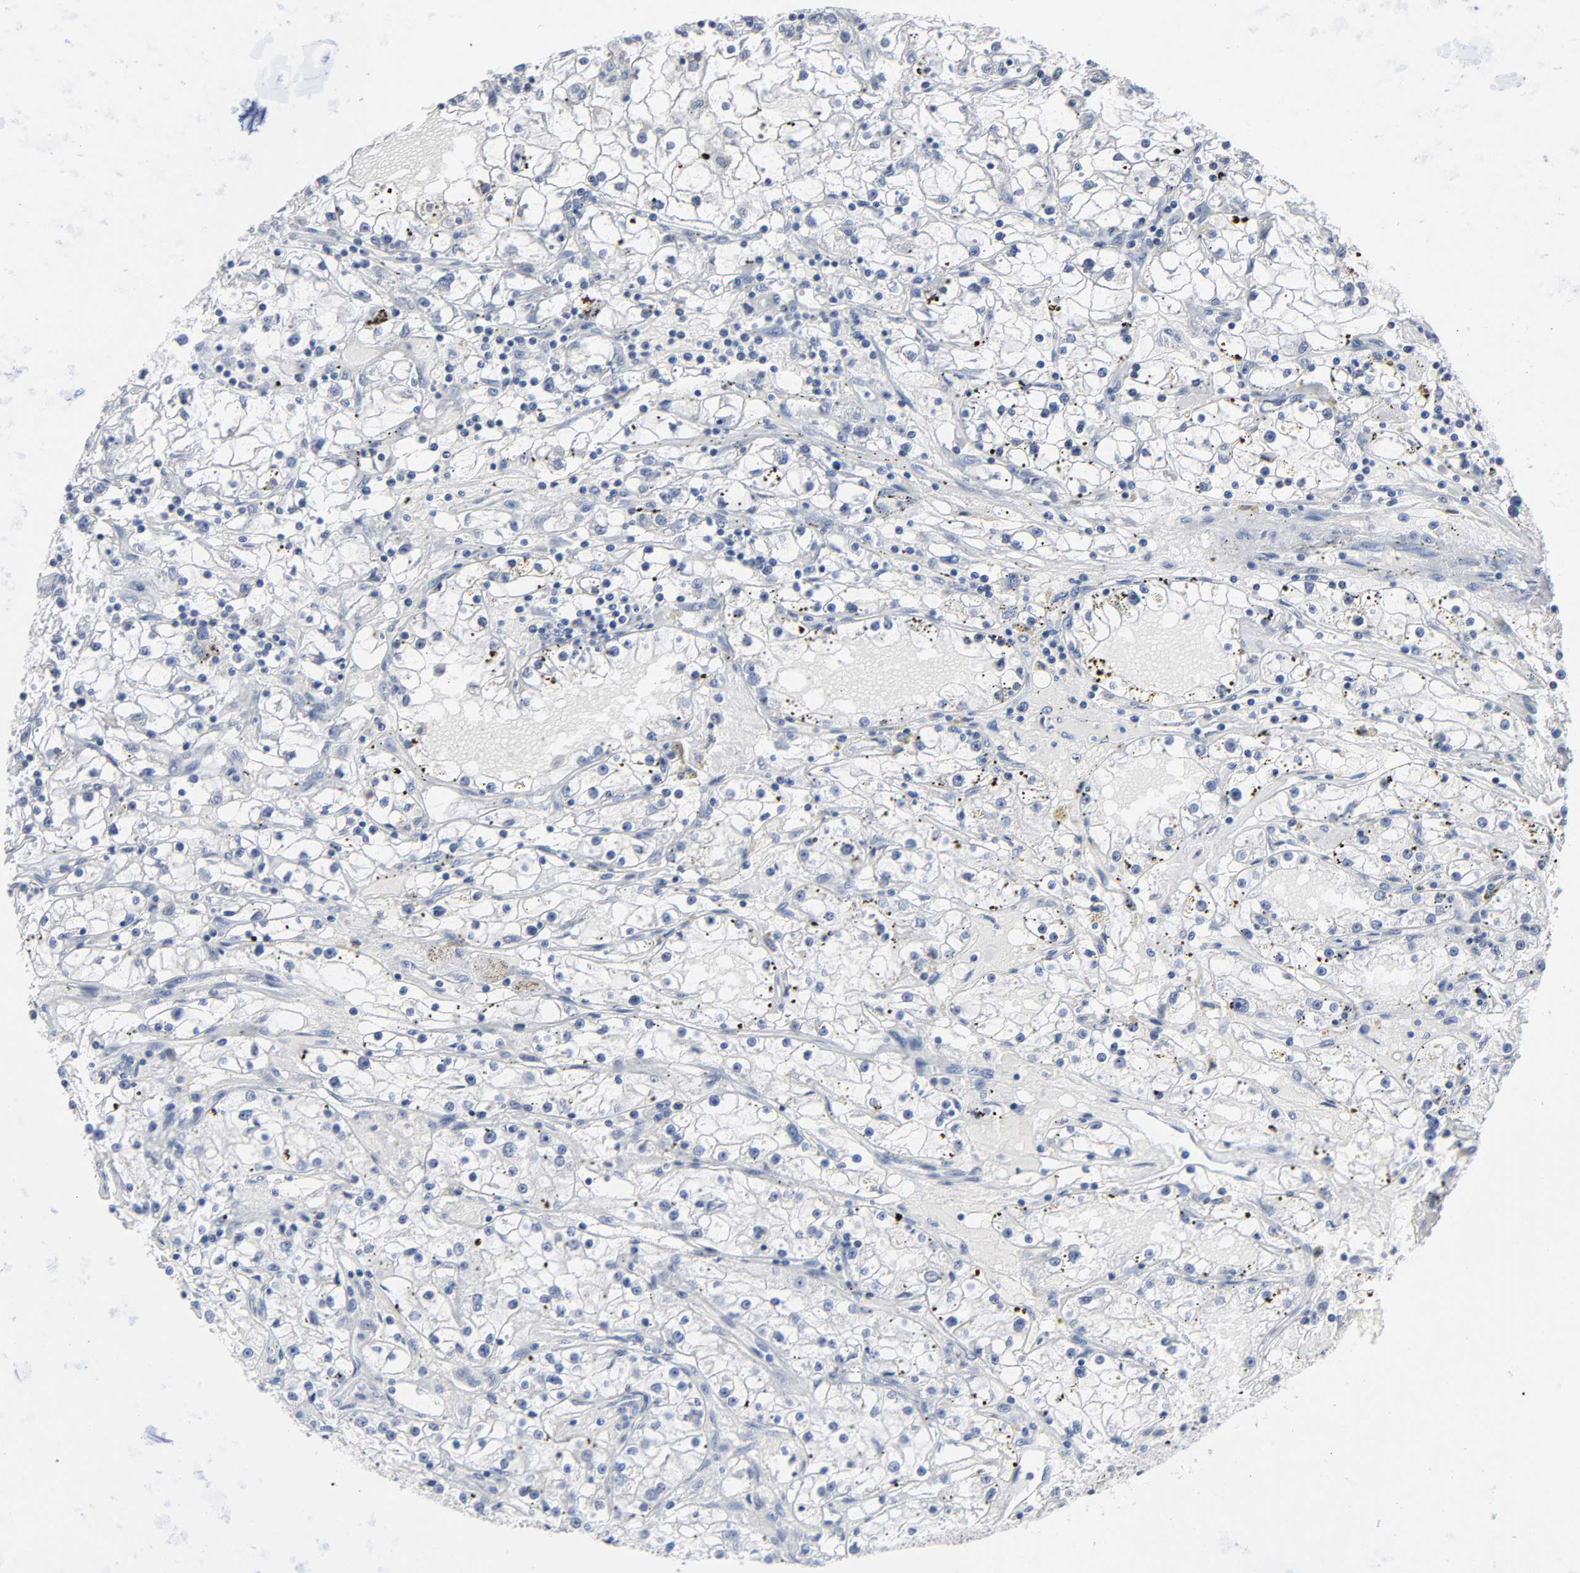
{"staining": {"intensity": "negative", "quantity": "none", "location": "none"}, "tissue": "renal cancer", "cell_type": "Tumor cells", "image_type": "cancer", "snomed": [{"axis": "morphology", "description": "Adenocarcinoma, NOS"}, {"axis": "topography", "description": "Kidney"}], "caption": "The immunohistochemistry (IHC) photomicrograph has no significant positivity in tumor cells of renal cancer (adenocarcinoma) tissue. (DAB (3,3'-diaminobenzidine) immunohistochemistry (IHC) visualized using brightfield microscopy, high magnification).", "gene": "SALL2", "patient": {"sex": "male", "age": 56}}